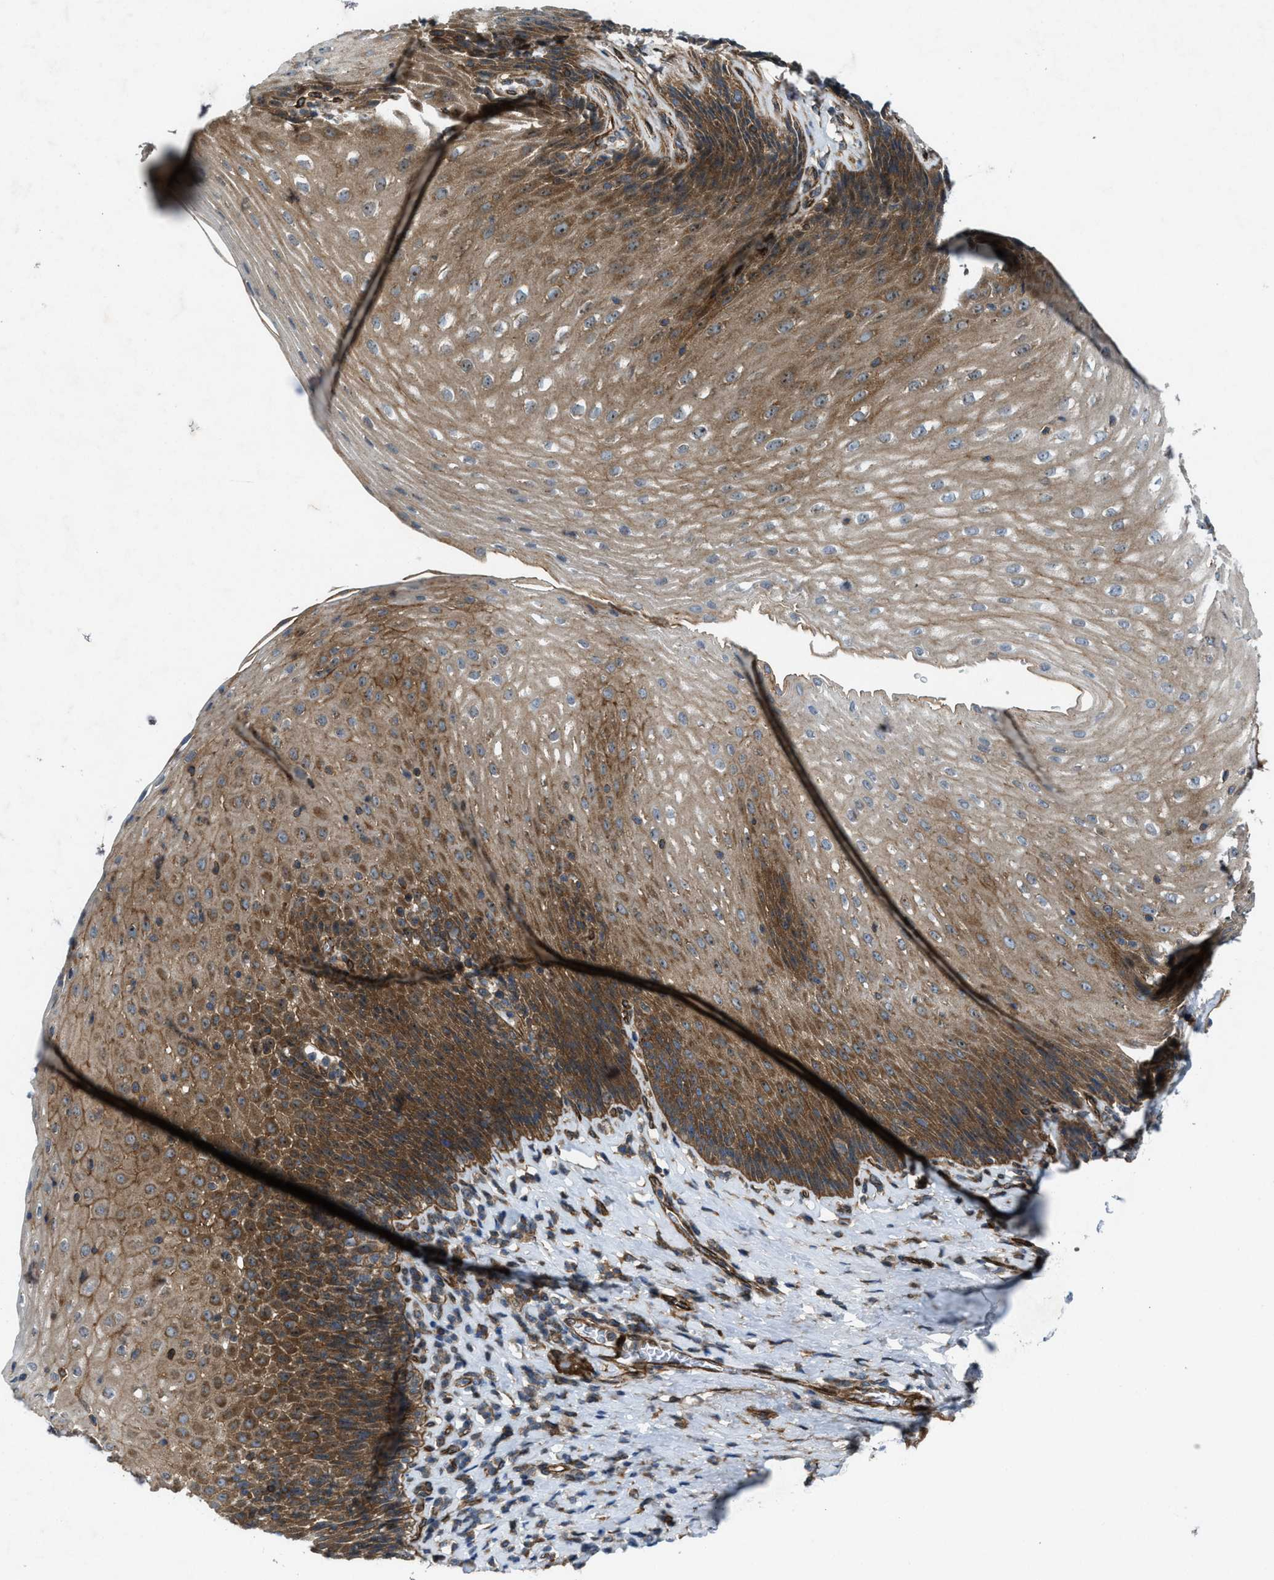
{"staining": {"intensity": "moderate", "quantity": ">75%", "location": "cytoplasmic/membranous"}, "tissue": "esophagus", "cell_type": "Squamous epithelial cells", "image_type": "normal", "snomed": [{"axis": "morphology", "description": "Normal tissue, NOS"}, {"axis": "topography", "description": "Esophagus"}], "caption": "Unremarkable esophagus was stained to show a protein in brown. There is medium levels of moderate cytoplasmic/membranous expression in approximately >75% of squamous epithelial cells.", "gene": "URGCP", "patient": {"sex": "female", "age": 61}}